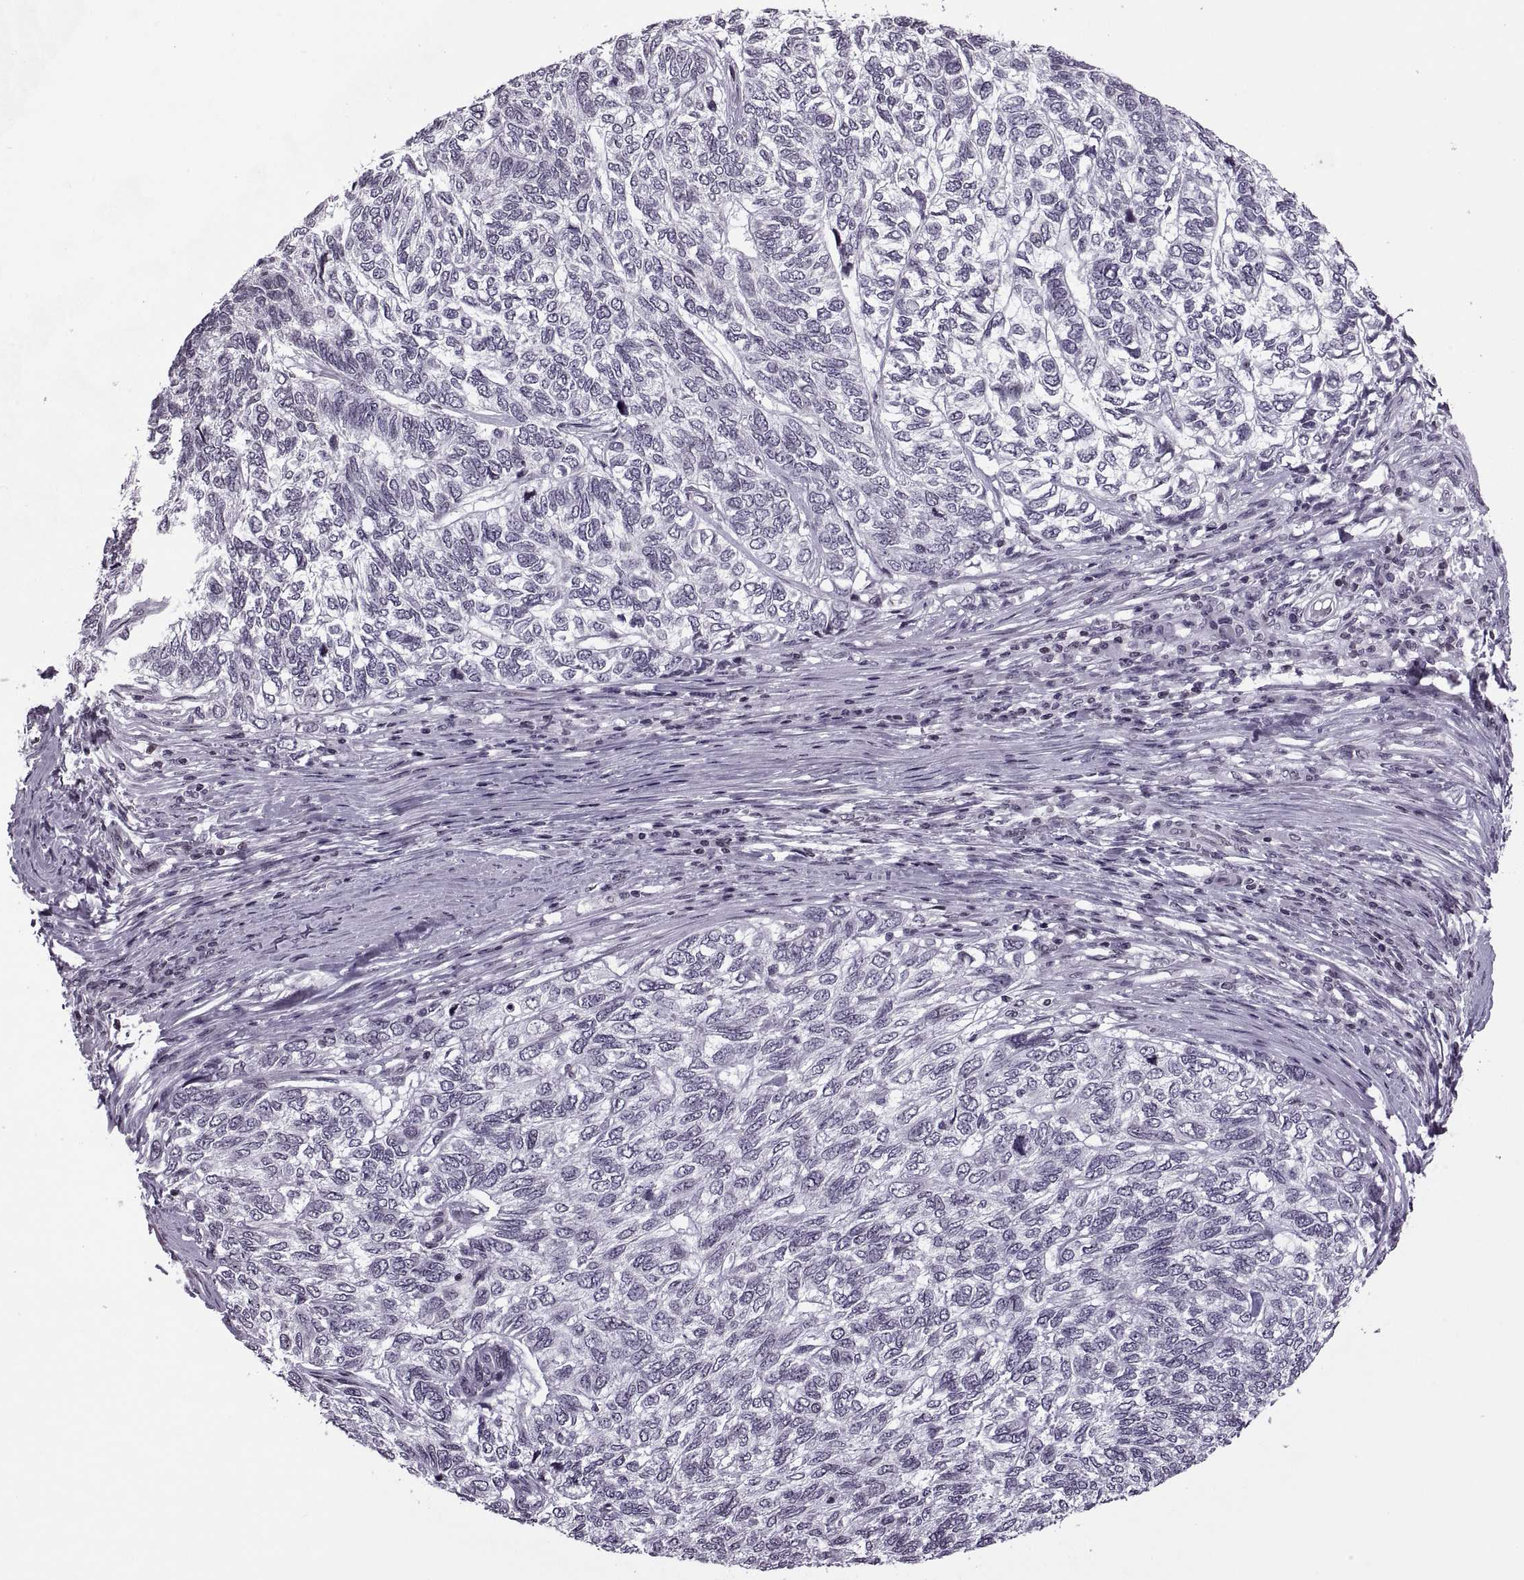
{"staining": {"intensity": "negative", "quantity": "none", "location": "none"}, "tissue": "skin cancer", "cell_type": "Tumor cells", "image_type": "cancer", "snomed": [{"axis": "morphology", "description": "Basal cell carcinoma"}, {"axis": "topography", "description": "Skin"}], "caption": "High magnification brightfield microscopy of skin cancer stained with DAB (3,3'-diaminobenzidine) (brown) and counterstained with hematoxylin (blue): tumor cells show no significant expression.", "gene": "H1-8", "patient": {"sex": "female", "age": 65}}